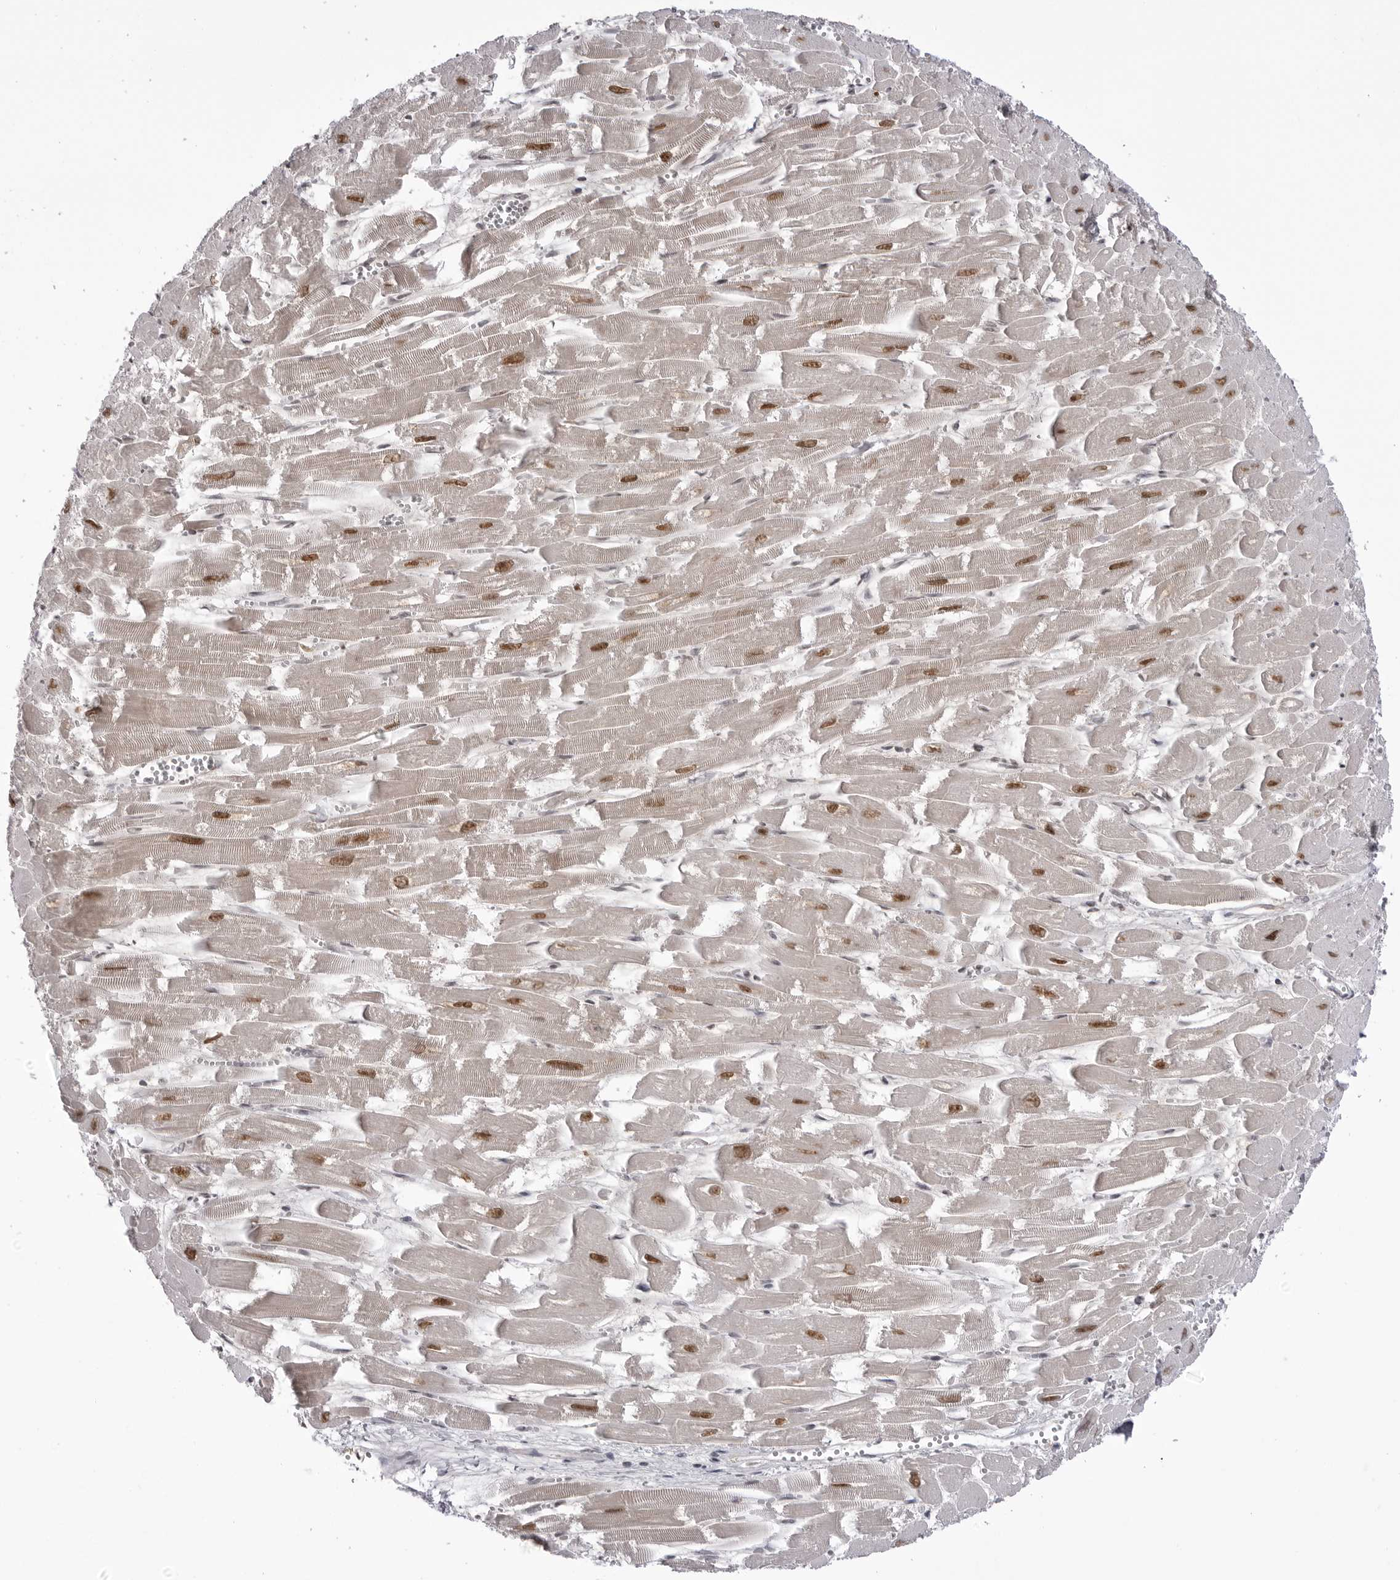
{"staining": {"intensity": "moderate", "quantity": "25%-75%", "location": "nuclear"}, "tissue": "heart muscle", "cell_type": "Cardiomyocytes", "image_type": "normal", "snomed": [{"axis": "morphology", "description": "Normal tissue, NOS"}, {"axis": "topography", "description": "Heart"}], "caption": "An image showing moderate nuclear positivity in approximately 25%-75% of cardiomyocytes in normal heart muscle, as visualized by brown immunohistochemical staining.", "gene": "PTK2B", "patient": {"sex": "male", "age": 54}}